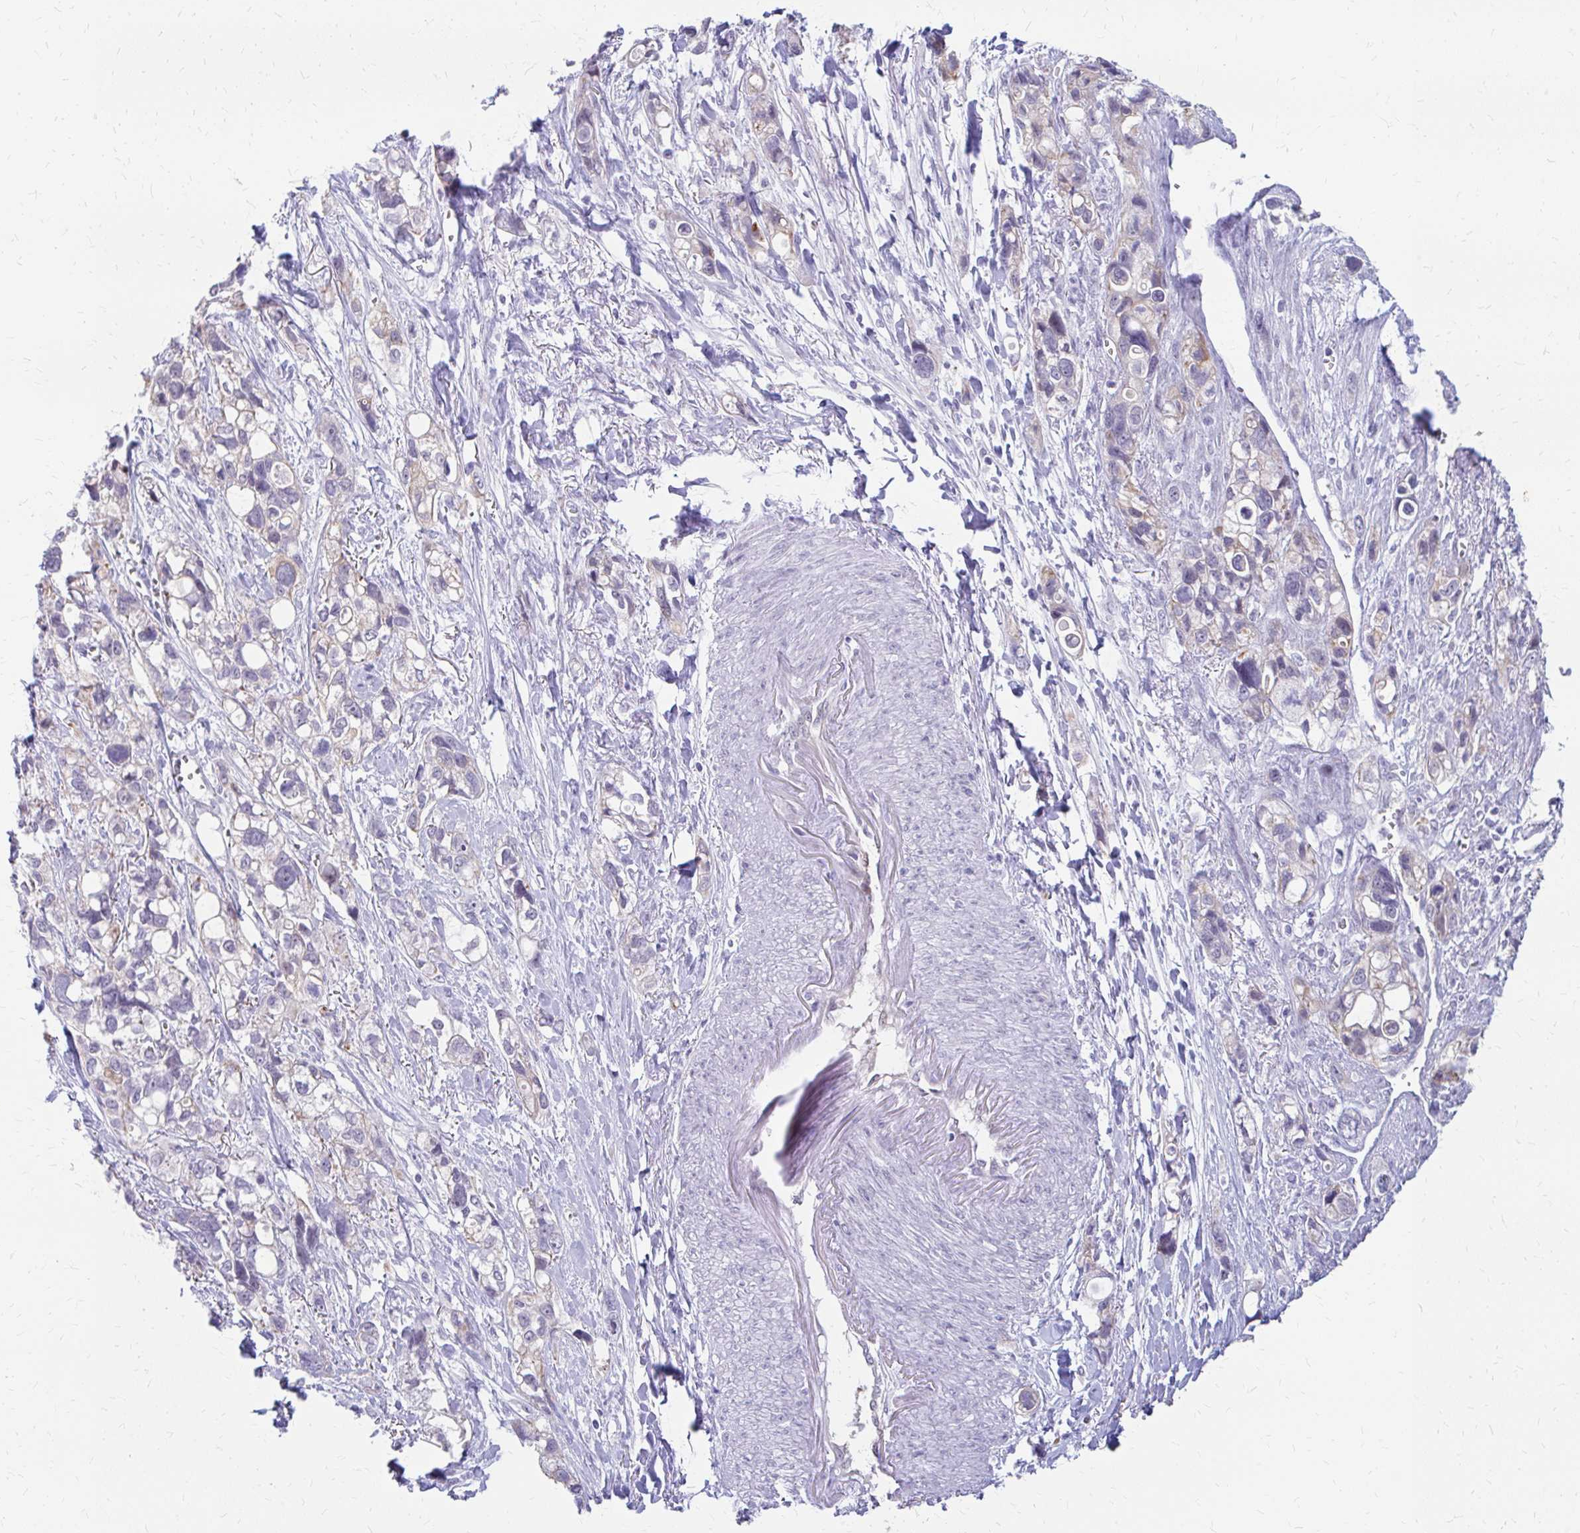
{"staining": {"intensity": "weak", "quantity": "<25%", "location": "cytoplasmic/membranous"}, "tissue": "stomach cancer", "cell_type": "Tumor cells", "image_type": "cancer", "snomed": [{"axis": "morphology", "description": "Adenocarcinoma, NOS"}, {"axis": "topography", "description": "Stomach, upper"}], "caption": "This is an IHC micrograph of stomach cancer (adenocarcinoma). There is no positivity in tumor cells.", "gene": "RGS16", "patient": {"sex": "female", "age": 81}}